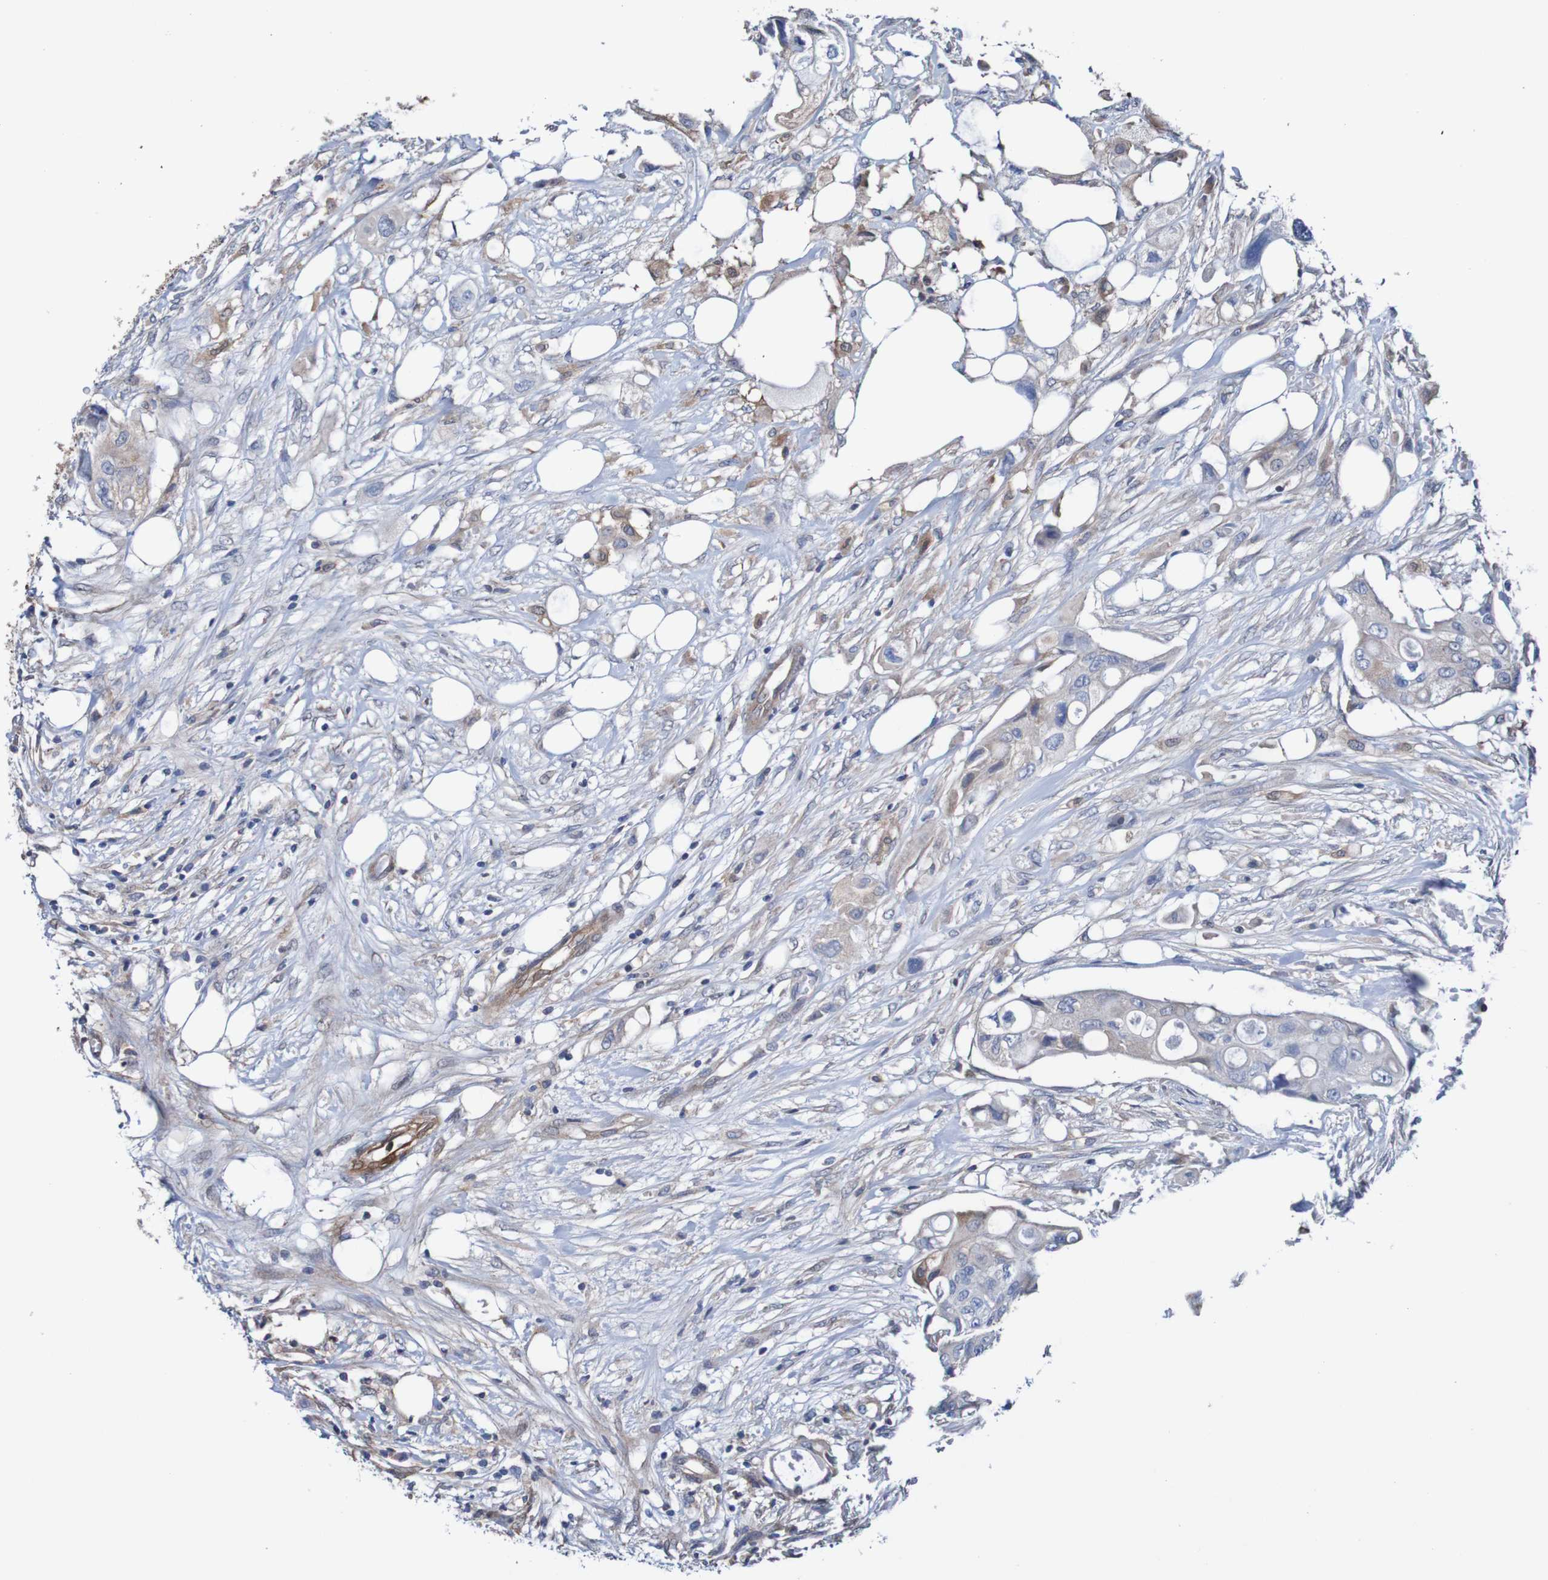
{"staining": {"intensity": "negative", "quantity": "none", "location": "none"}, "tissue": "colorectal cancer", "cell_type": "Tumor cells", "image_type": "cancer", "snomed": [{"axis": "morphology", "description": "Adenocarcinoma, NOS"}, {"axis": "topography", "description": "Colon"}], "caption": "Protein analysis of colorectal adenocarcinoma demonstrates no significant staining in tumor cells. Brightfield microscopy of immunohistochemistry (IHC) stained with DAB (brown) and hematoxylin (blue), captured at high magnification.", "gene": "RIGI", "patient": {"sex": "female", "age": 57}}